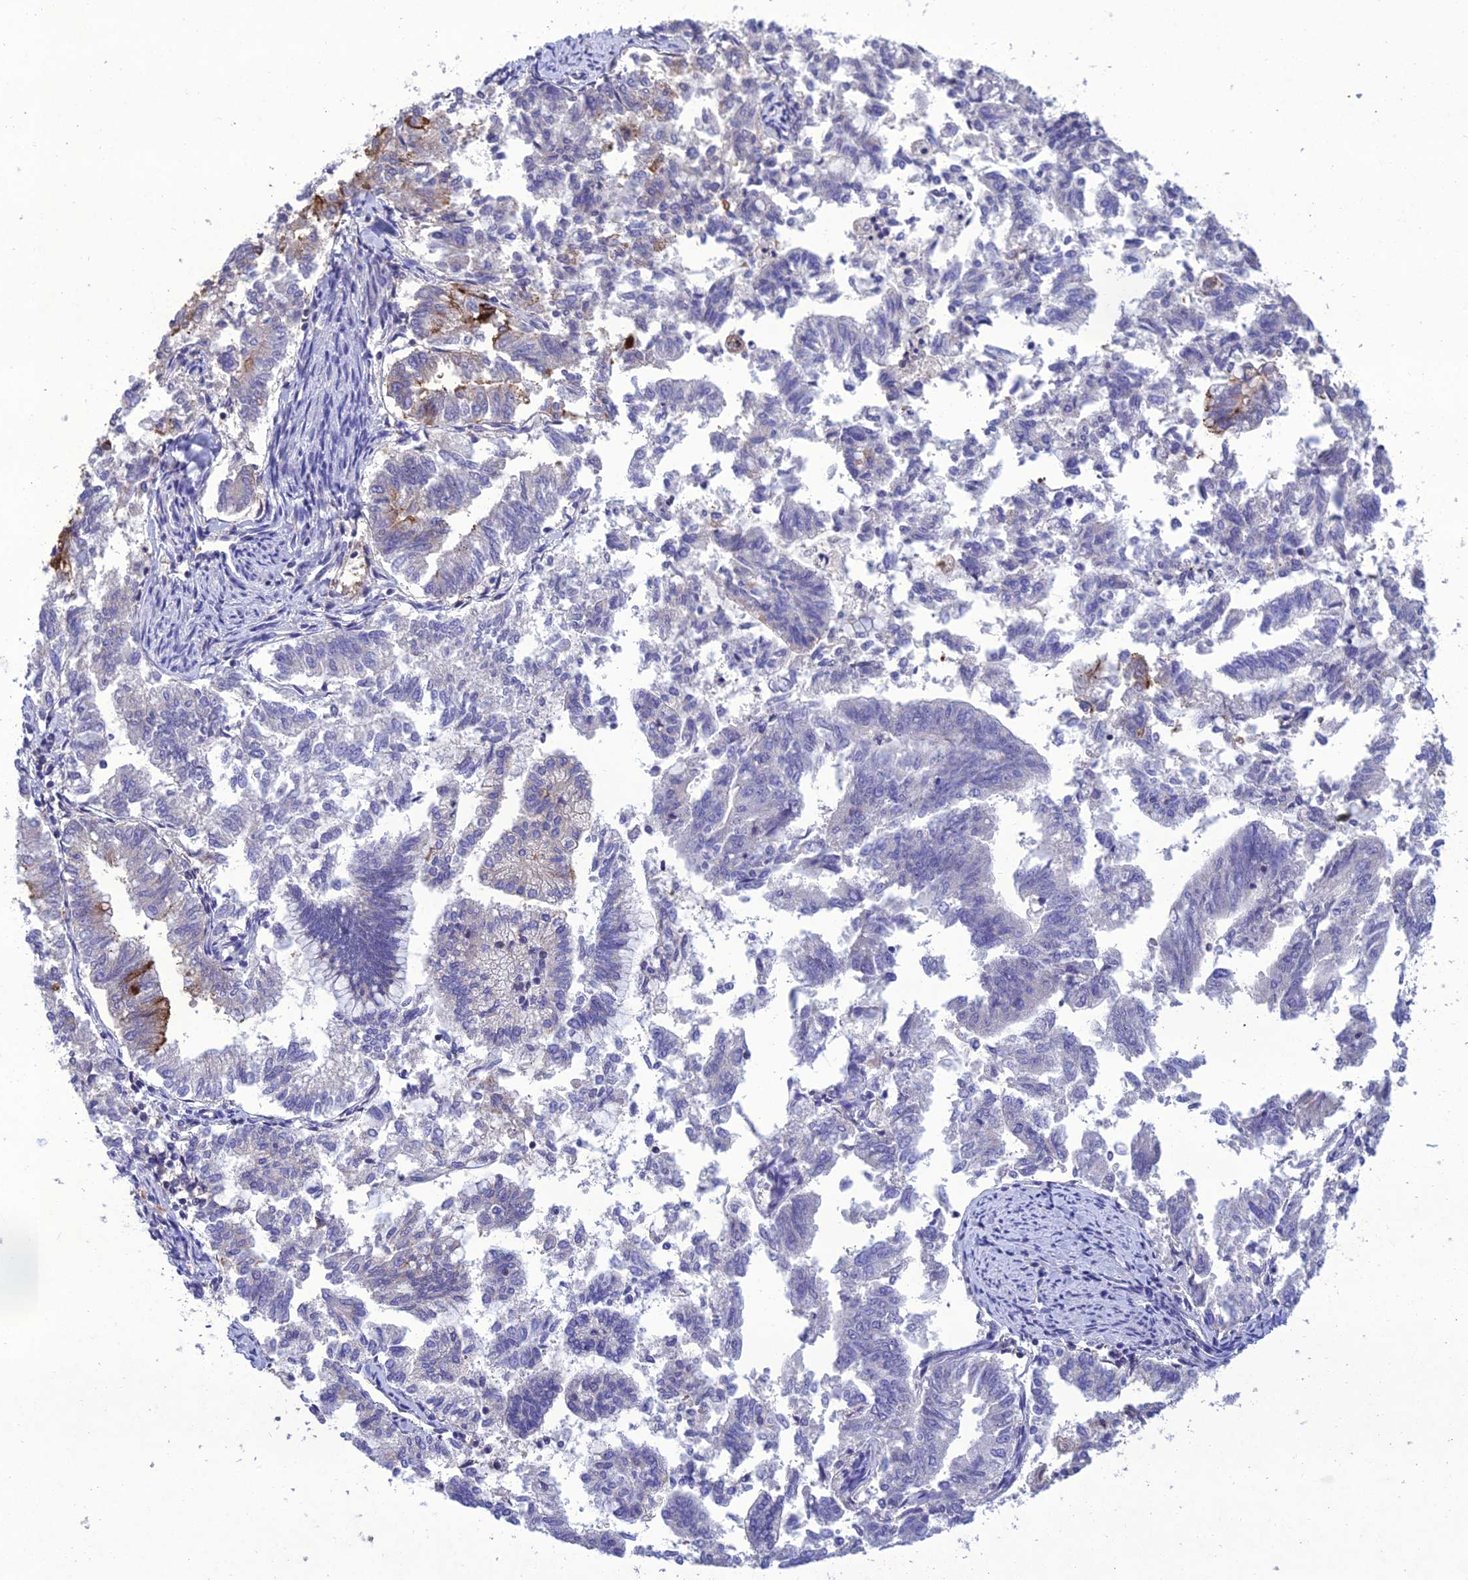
{"staining": {"intensity": "moderate", "quantity": "<25%", "location": "cytoplasmic/membranous"}, "tissue": "endometrial cancer", "cell_type": "Tumor cells", "image_type": "cancer", "snomed": [{"axis": "morphology", "description": "Adenocarcinoma, NOS"}, {"axis": "topography", "description": "Endometrium"}], "caption": "Human endometrial adenocarcinoma stained with a brown dye shows moderate cytoplasmic/membranous positive staining in approximately <25% of tumor cells.", "gene": "SNX24", "patient": {"sex": "female", "age": 79}}